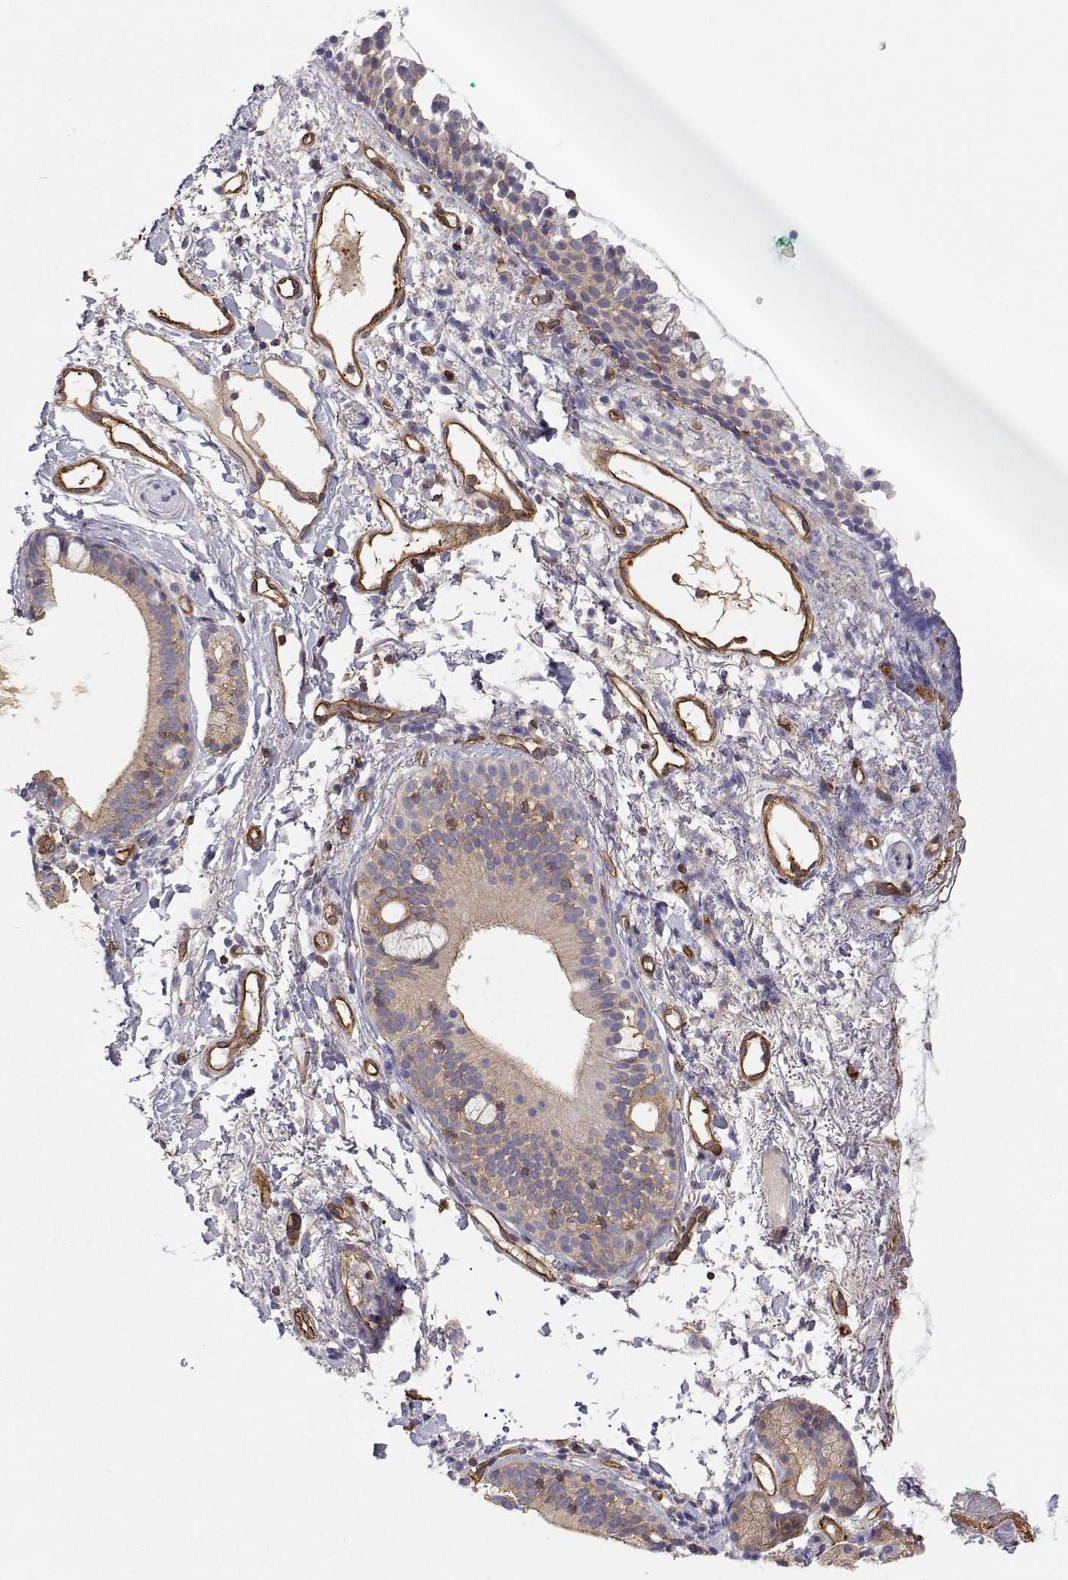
{"staining": {"intensity": "negative", "quantity": "none", "location": "none"}, "tissue": "nasopharynx", "cell_type": "Respiratory epithelial cells", "image_type": "normal", "snomed": [{"axis": "morphology", "description": "Normal tissue, NOS"}, {"axis": "morphology", "description": "Basal cell carcinoma"}, {"axis": "topography", "description": "Cartilage tissue"}, {"axis": "topography", "description": "Nasopharynx"}, {"axis": "topography", "description": "Oral tissue"}], "caption": "Nasopharynx was stained to show a protein in brown. There is no significant staining in respiratory epithelial cells. The staining was performed using DAB to visualize the protein expression in brown, while the nuclei were stained in blue with hematoxylin (Magnification: 20x).", "gene": "MYH9", "patient": {"sex": "female", "age": 77}}